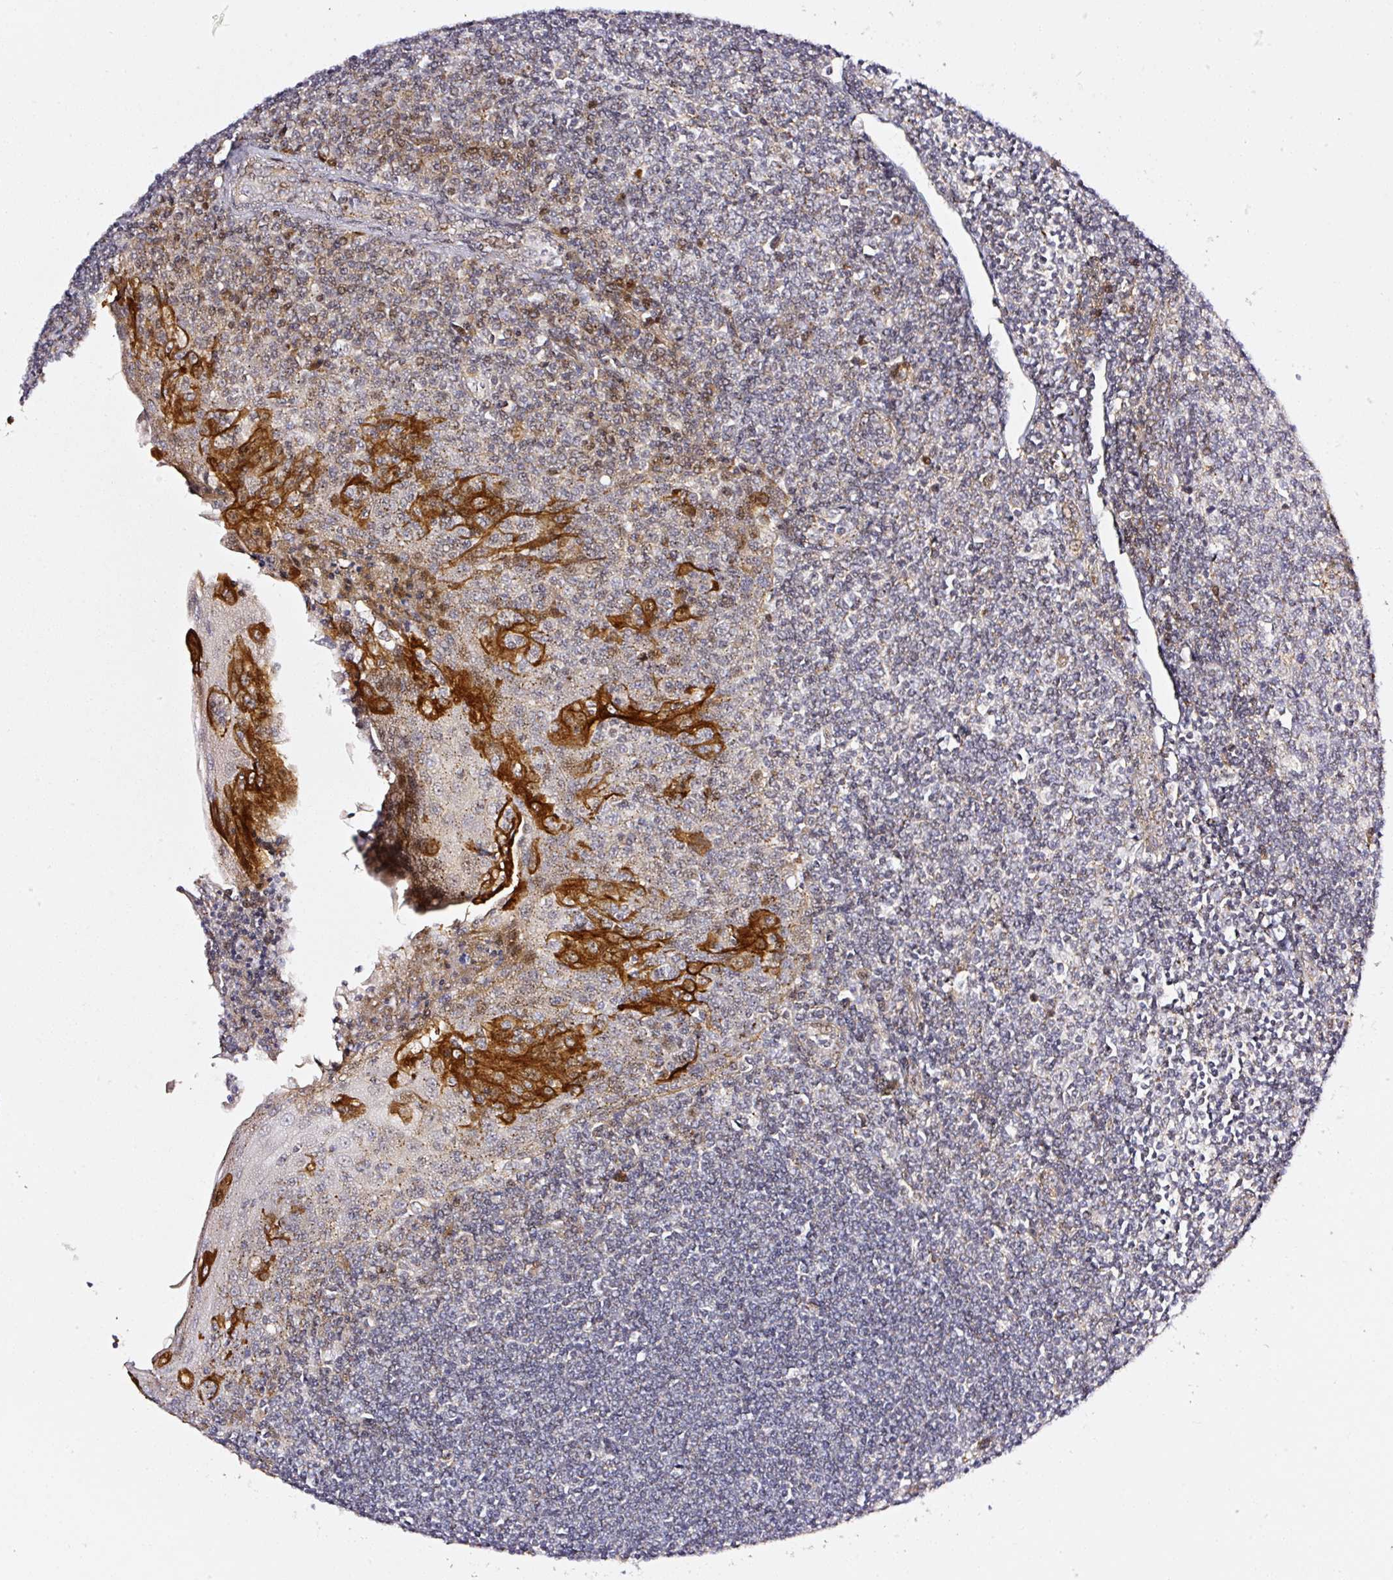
{"staining": {"intensity": "negative", "quantity": "none", "location": "none"}, "tissue": "tonsil", "cell_type": "Germinal center cells", "image_type": "normal", "snomed": [{"axis": "morphology", "description": "Normal tissue, NOS"}, {"axis": "topography", "description": "Tonsil"}], "caption": "An image of human tonsil is negative for staining in germinal center cells. The staining is performed using DAB brown chromogen with nuclei counter-stained in using hematoxylin.", "gene": "ANKRD20A1", "patient": {"sex": "male", "age": 27}}